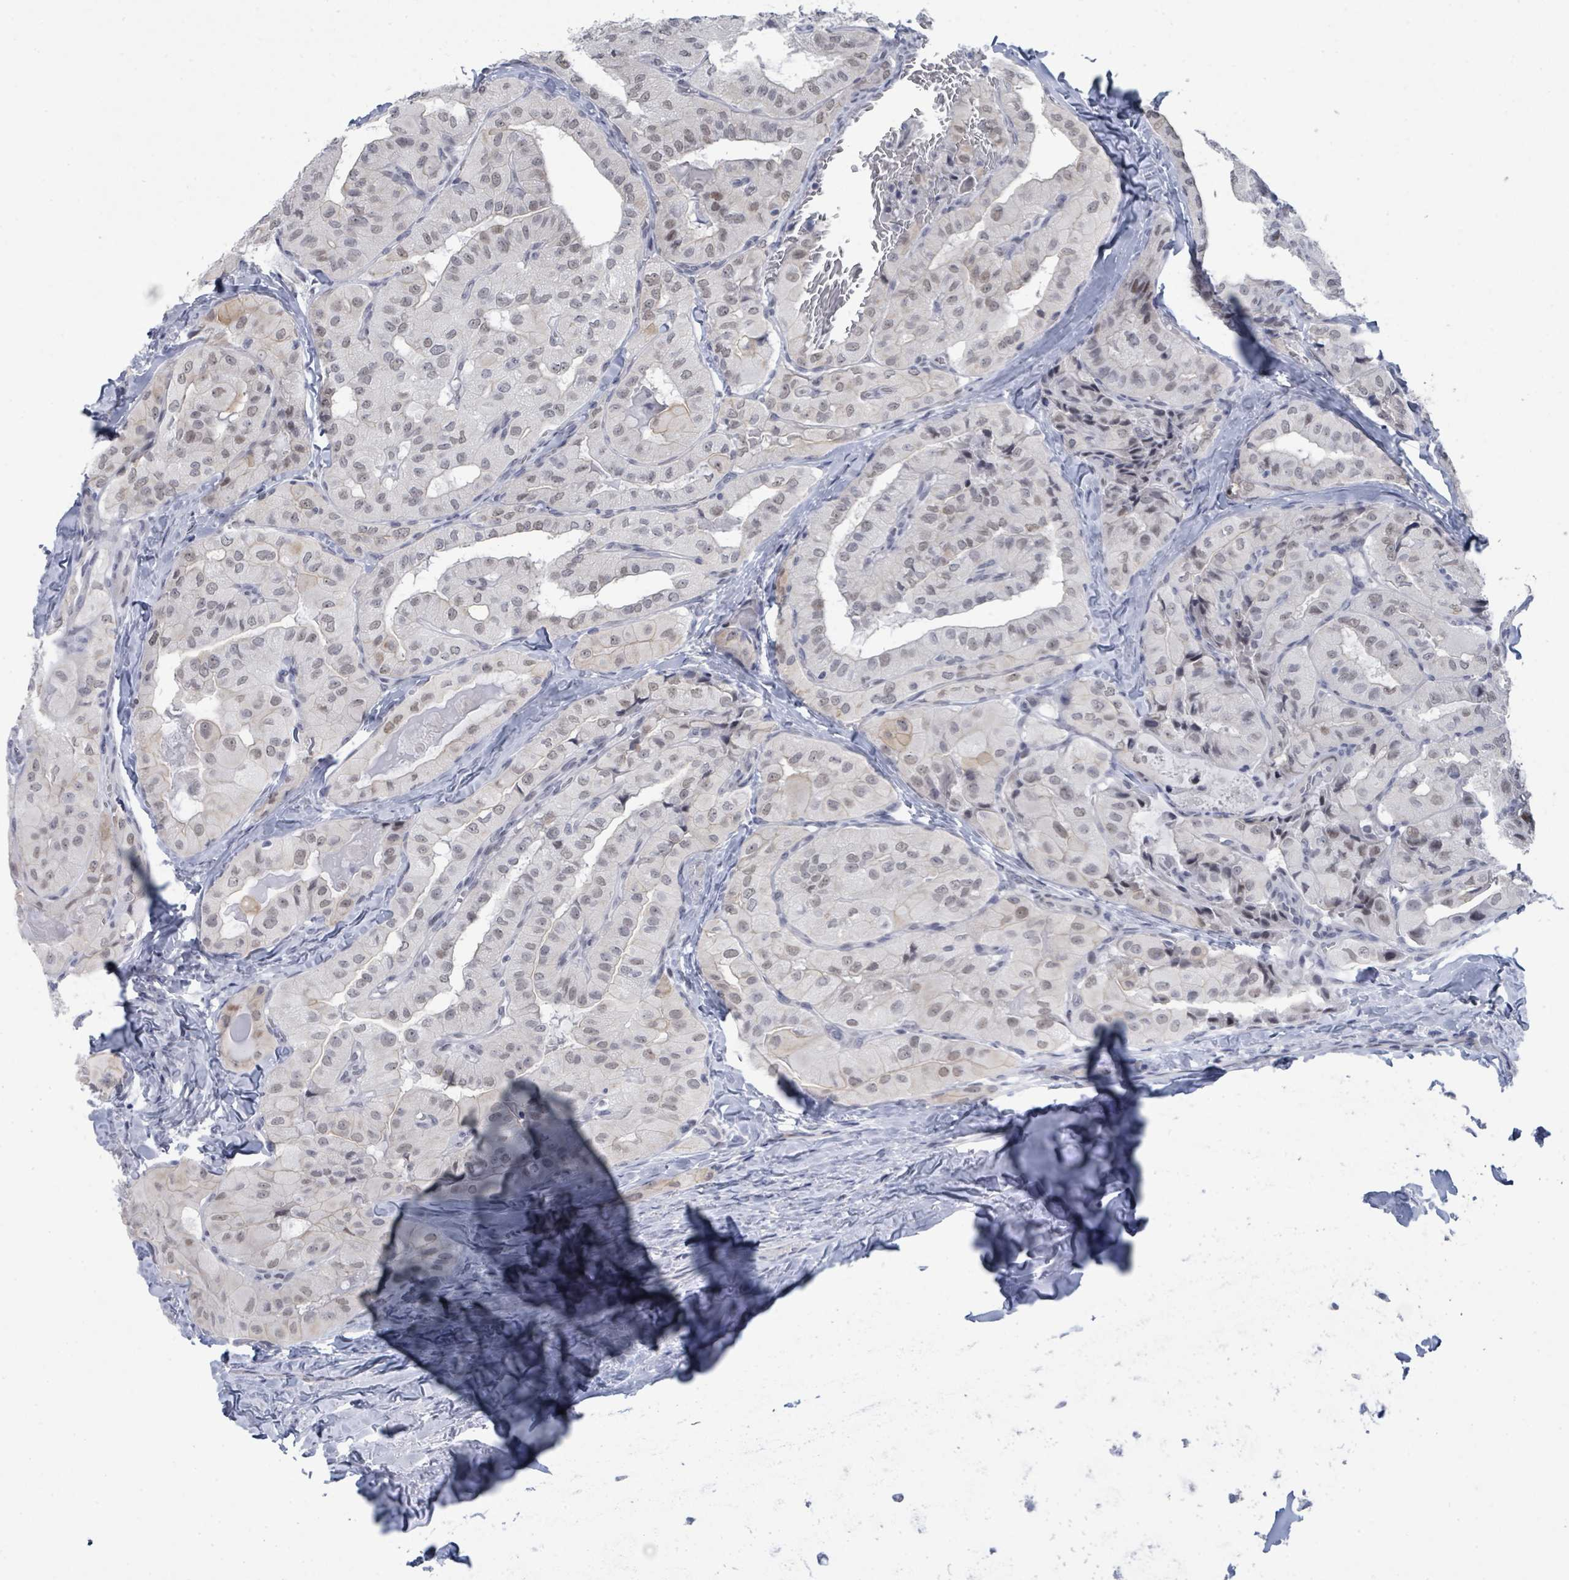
{"staining": {"intensity": "moderate", "quantity": "<25%", "location": "nuclear"}, "tissue": "thyroid cancer", "cell_type": "Tumor cells", "image_type": "cancer", "snomed": [{"axis": "morphology", "description": "Normal tissue, NOS"}, {"axis": "morphology", "description": "Papillary adenocarcinoma, NOS"}, {"axis": "topography", "description": "Thyroid gland"}], "caption": "Immunohistochemical staining of thyroid papillary adenocarcinoma displays low levels of moderate nuclear expression in approximately <25% of tumor cells. (IHC, brightfield microscopy, high magnification).", "gene": "CT45A5", "patient": {"sex": "female", "age": 59}}